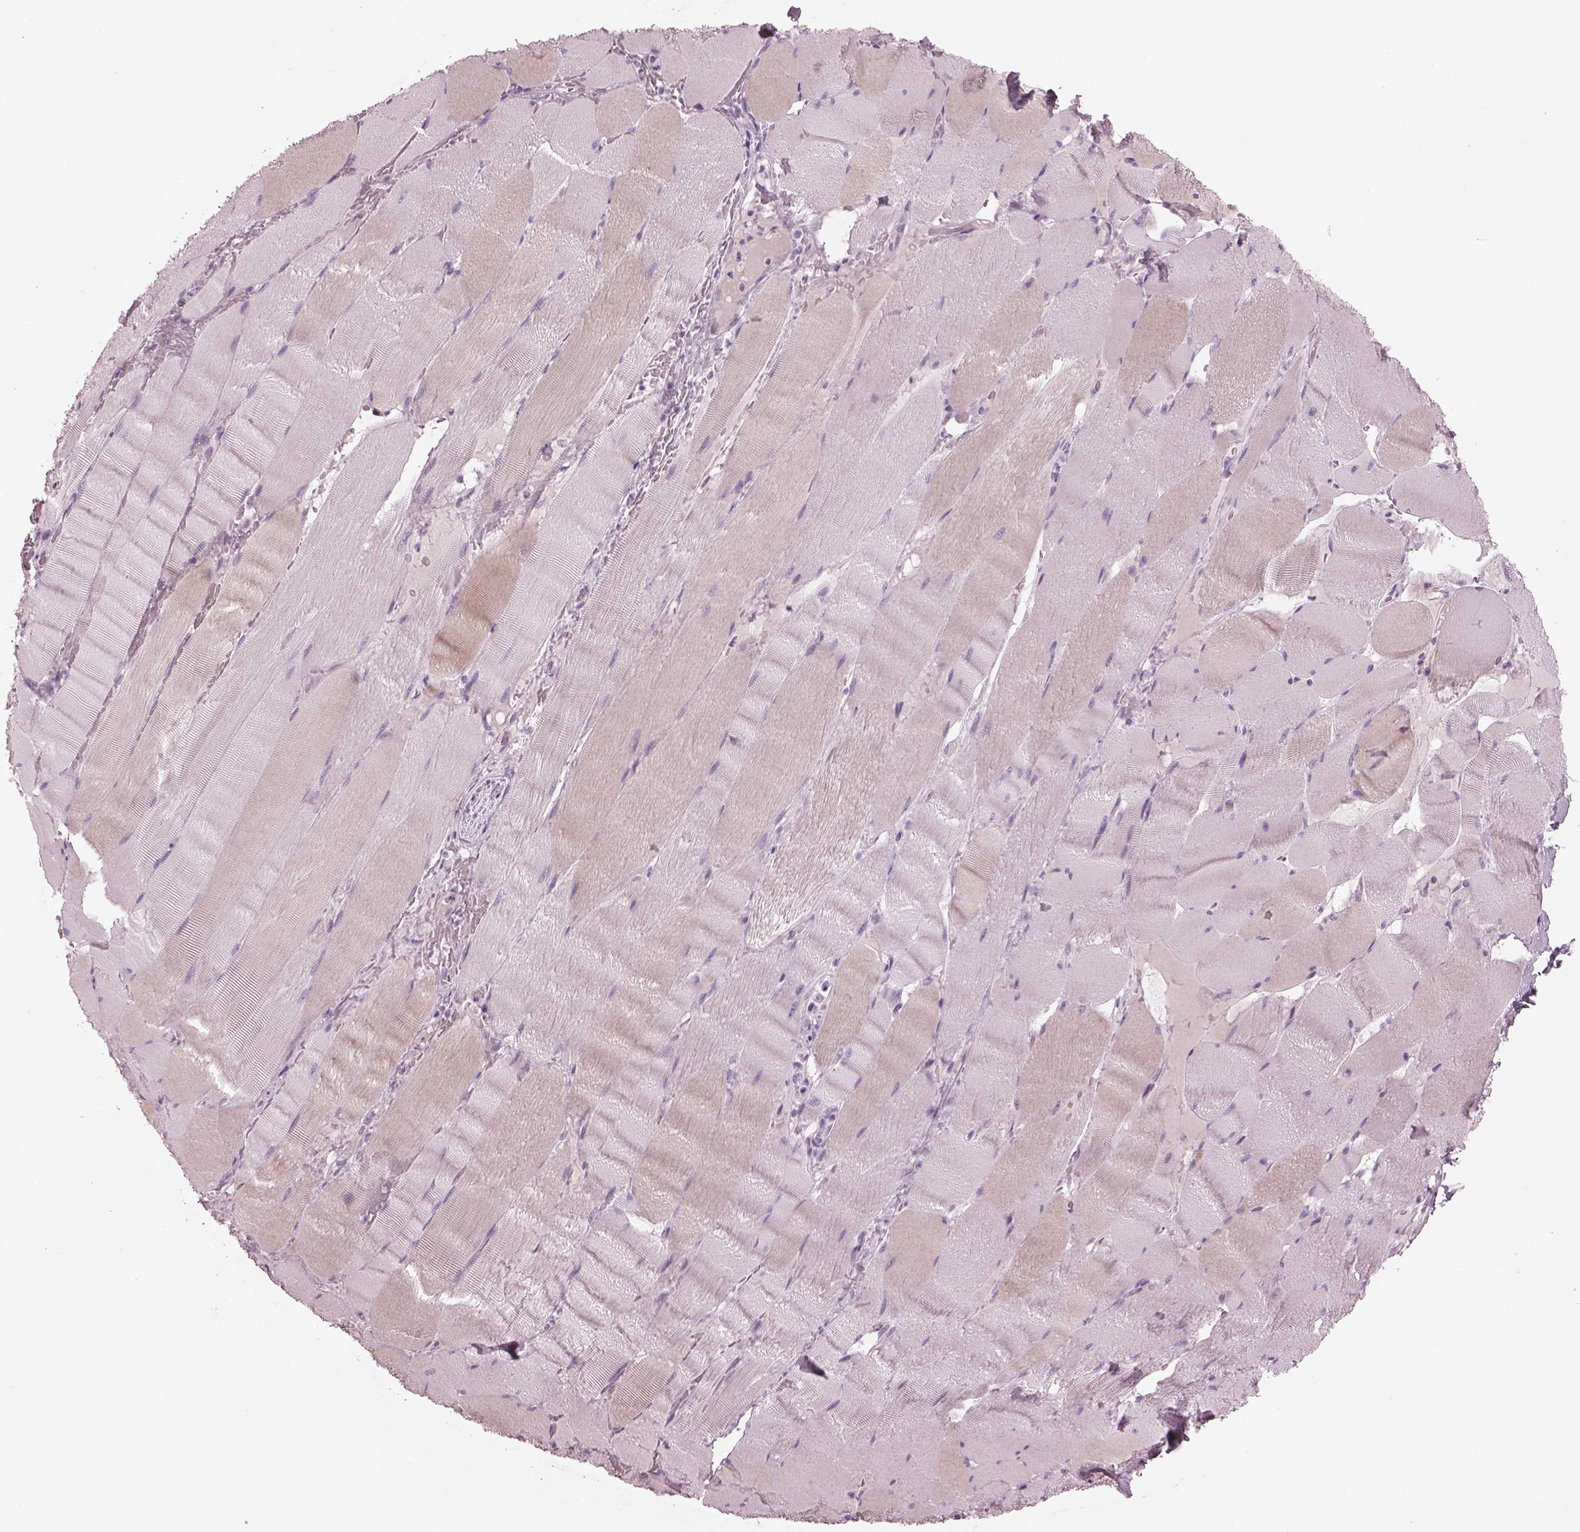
{"staining": {"intensity": "weak", "quantity": "<25%", "location": "cytoplasmic/membranous"}, "tissue": "skeletal muscle", "cell_type": "Myocytes", "image_type": "normal", "snomed": [{"axis": "morphology", "description": "Normal tissue, NOS"}, {"axis": "topography", "description": "Skeletal muscle"}], "caption": "Myocytes are negative for brown protein staining in benign skeletal muscle.", "gene": "HYDIN", "patient": {"sex": "male", "age": 56}}